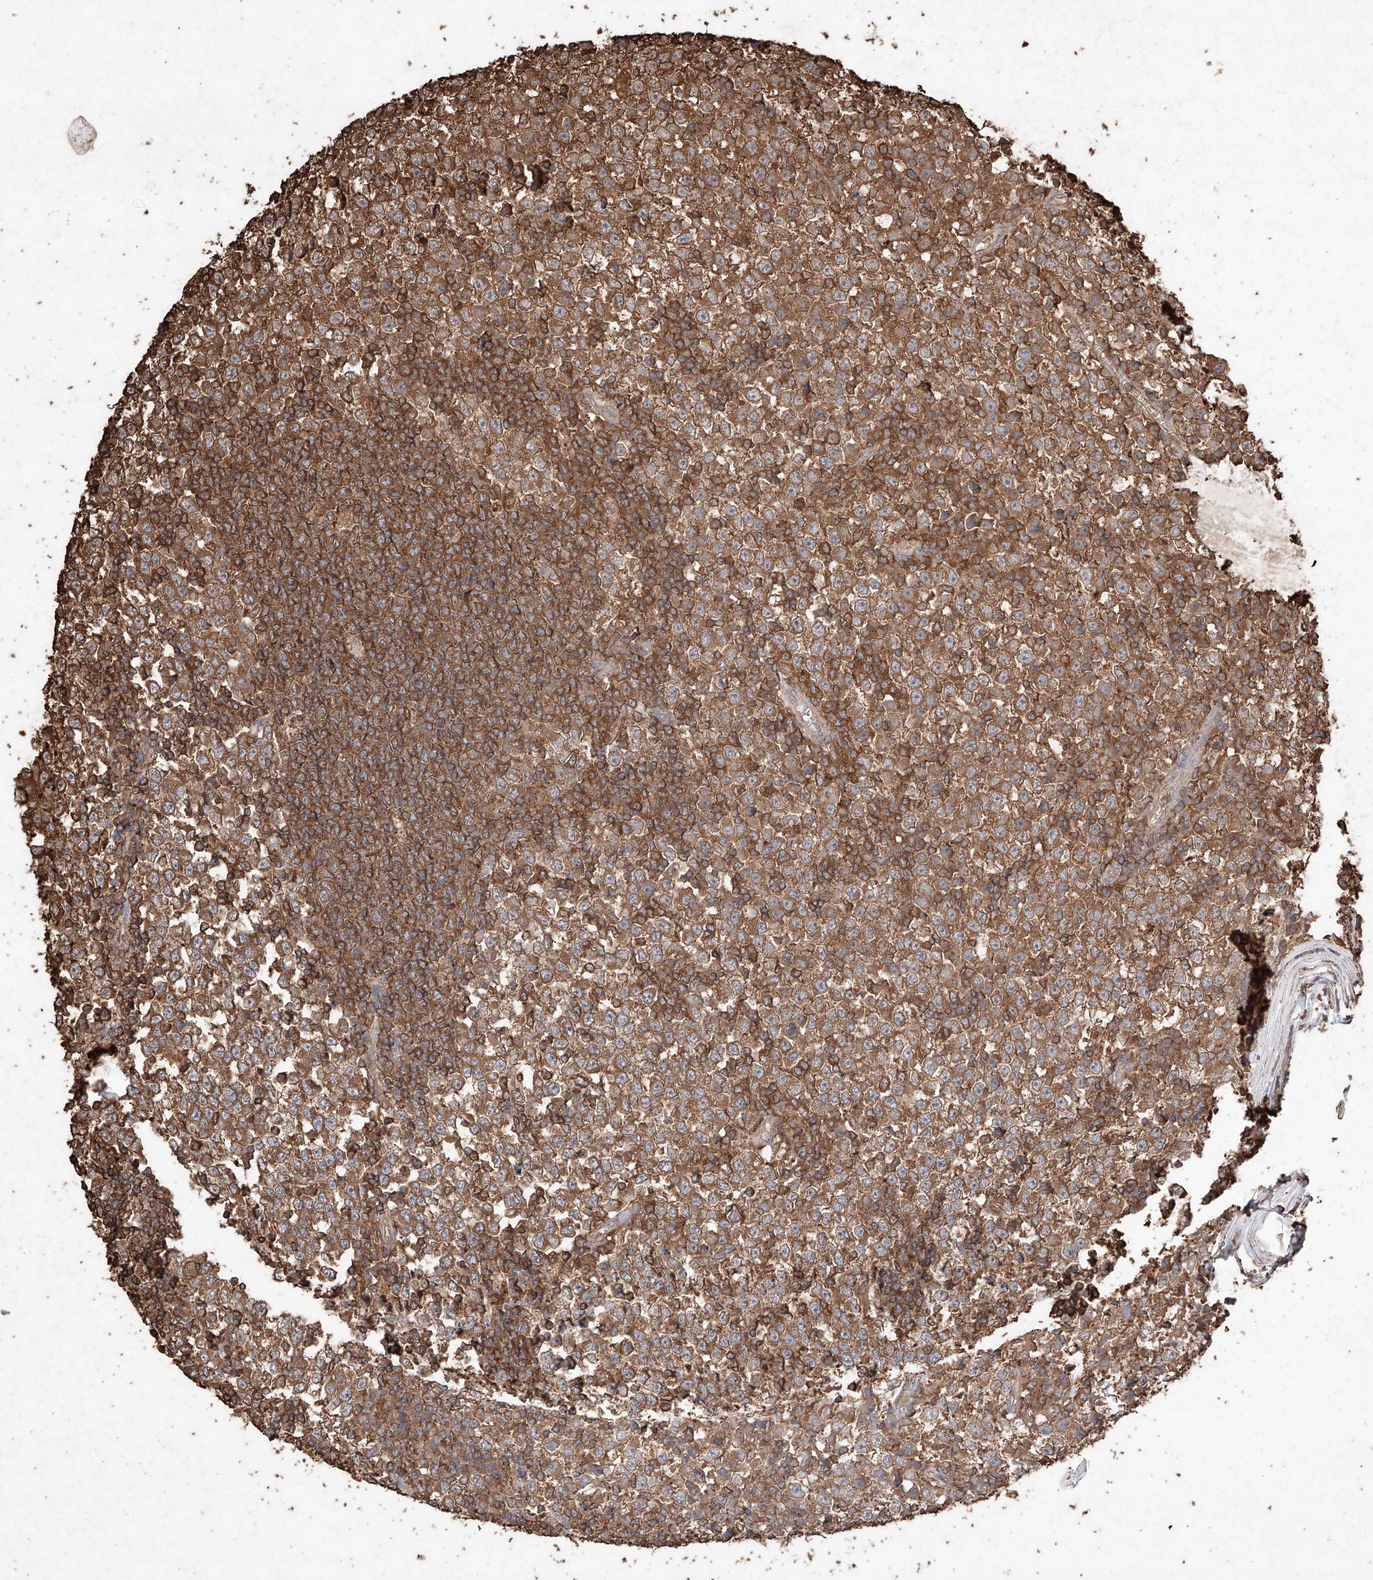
{"staining": {"intensity": "strong", "quantity": ">75%", "location": "cytoplasmic/membranous"}, "tissue": "testis cancer", "cell_type": "Tumor cells", "image_type": "cancer", "snomed": [{"axis": "morphology", "description": "Seminoma, NOS"}, {"axis": "topography", "description": "Testis"}], "caption": "This photomicrograph demonstrates testis seminoma stained with immunohistochemistry to label a protein in brown. The cytoplasmic/membranous of tumor cells show strong positivity for the protein. Nuclei are counter-stained blue.", "gene": "M6PR", "patient": {"sex": "male", "age": 65}}